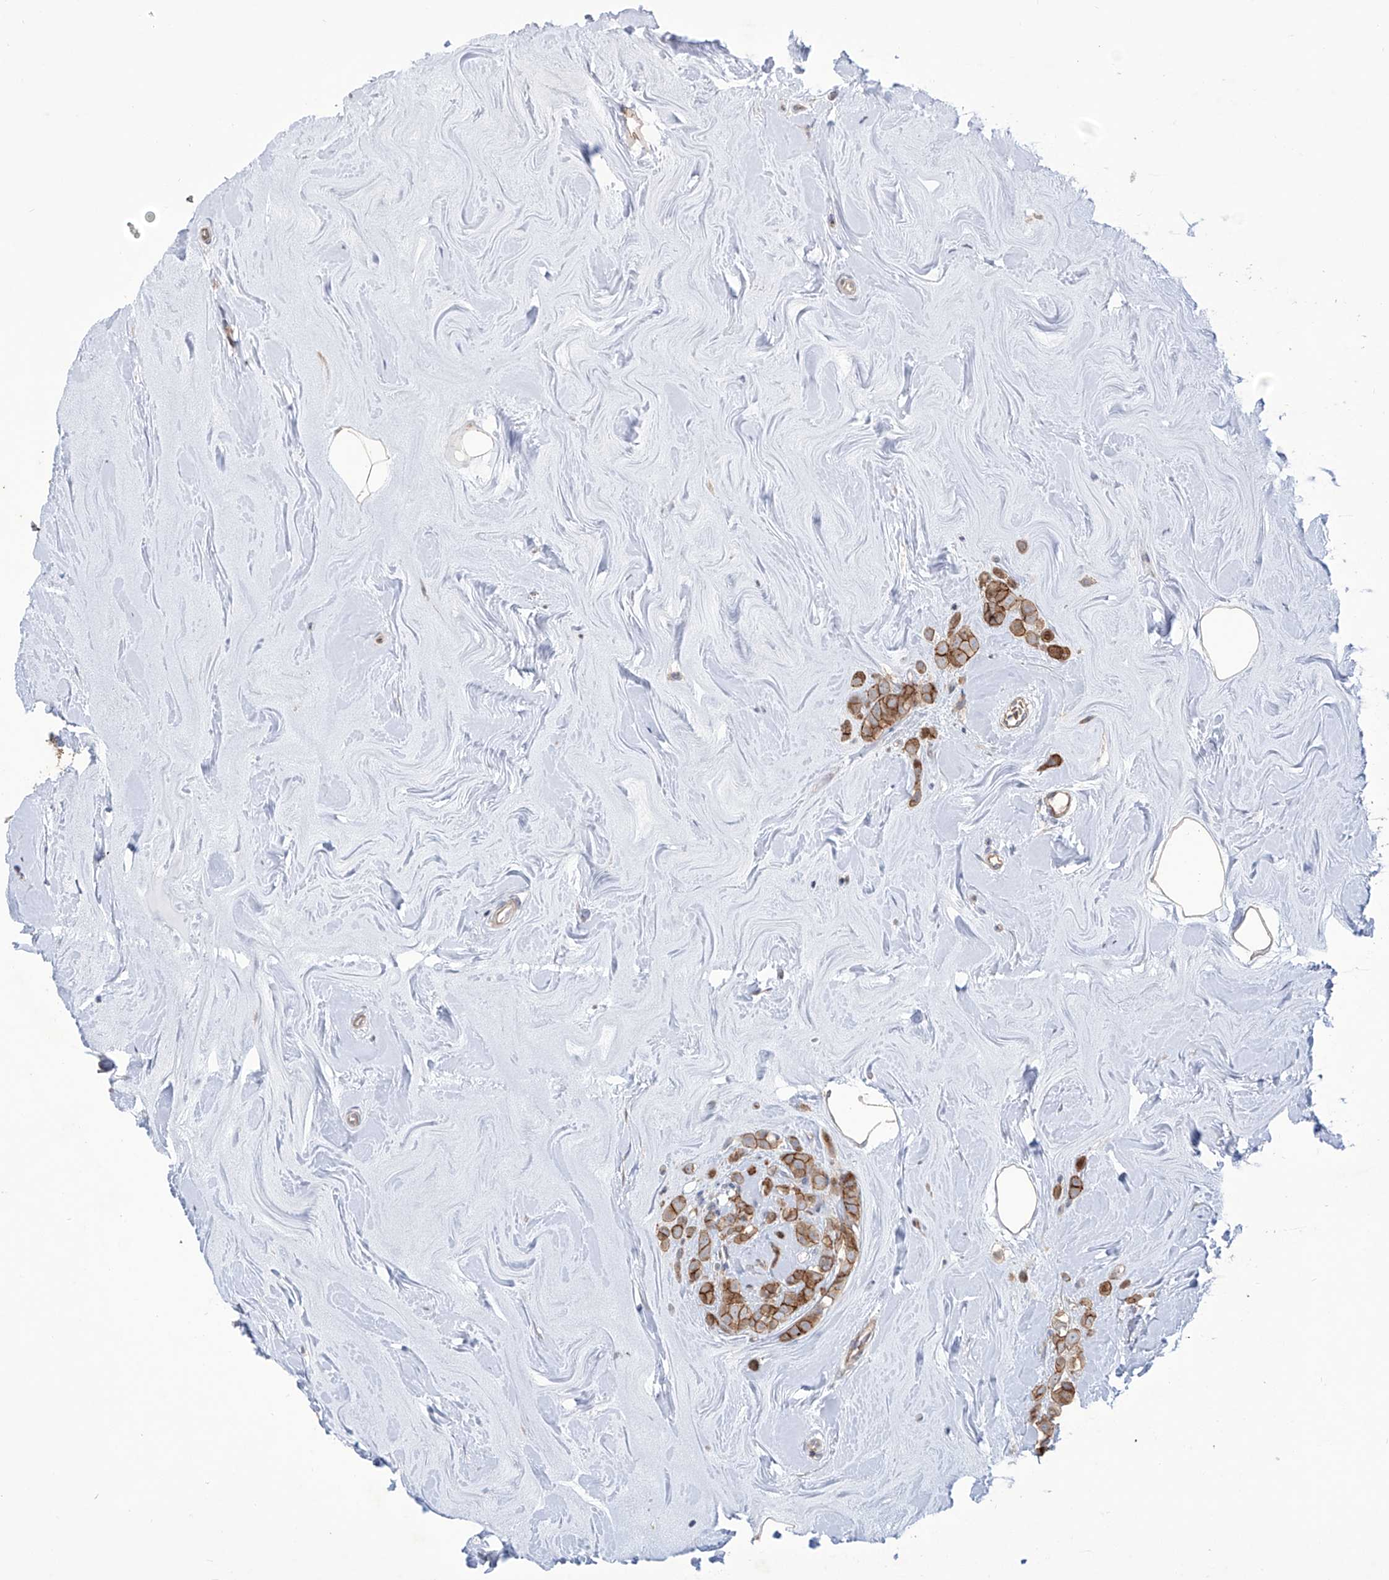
{"staining": {"intensity": "moderate", "quantity": ">75%", "location": "cytoplasmic/membranous"}, "tissue": "breast cancer", "cell_type": "Tumor cells", "image_type": "cancer", "snomed": [{"axis": "morphology", "description": "Lobular carcinoma"}, {"axis": "topography", "description": "Breast"}], "caption": "A medium amount of moderate cytoplasmic/membranous expression is appreciated in approximately >75% of tumor cells in lobular carcinoma (breast) tissue.", "gene": "LRRC1", "patient": {"sex": "female", "age": 47}}